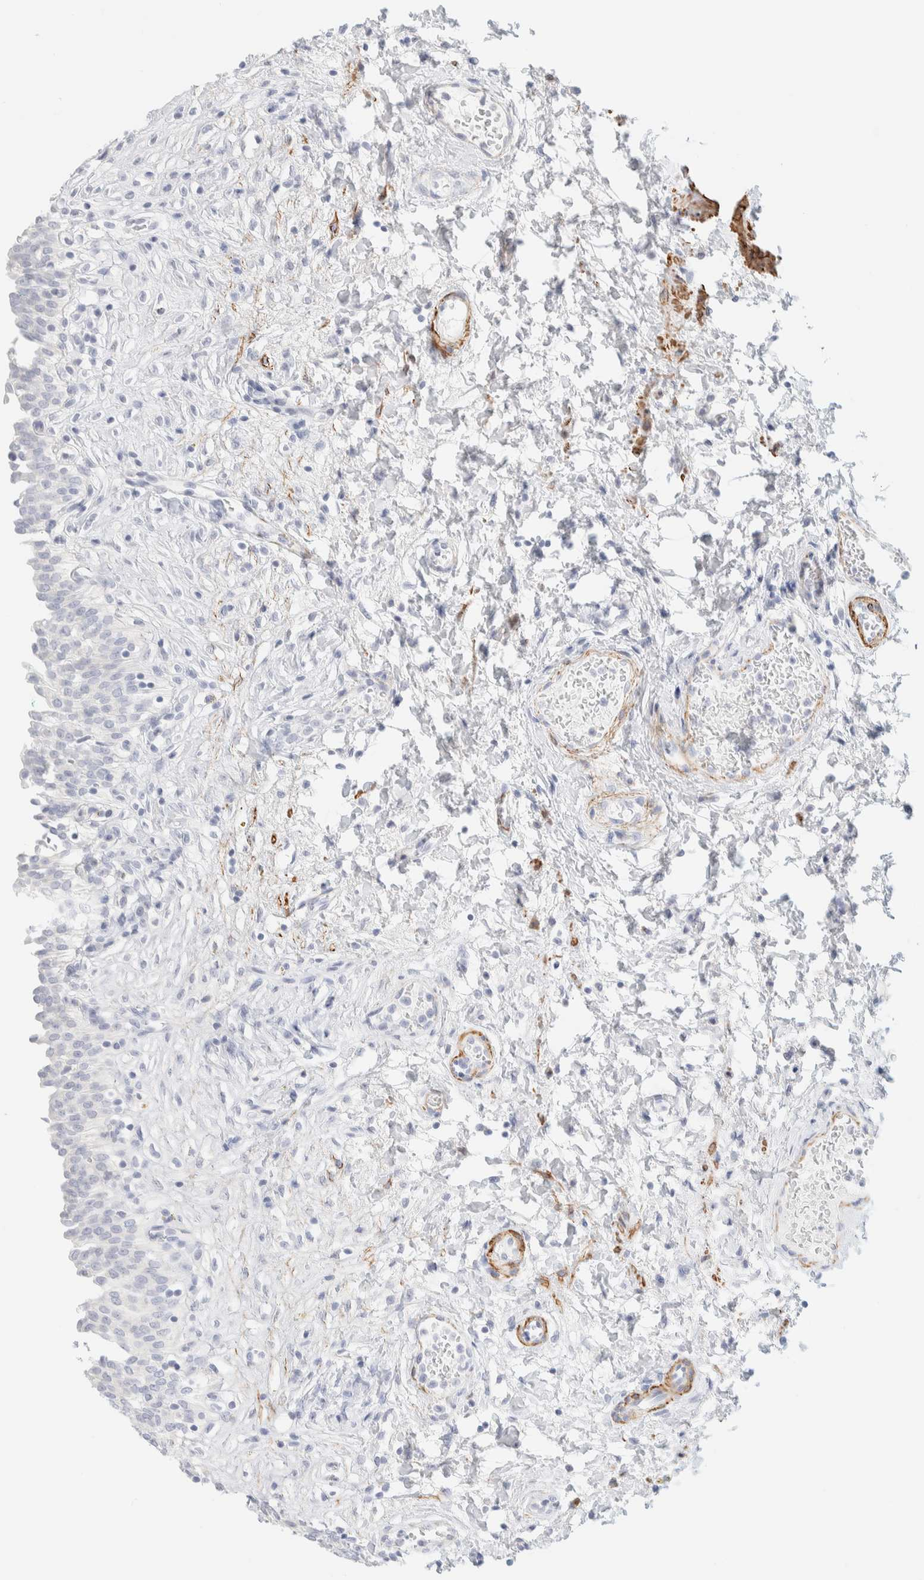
{"staining": {"intensity": "negative", "quantity": "none", "location": "none"}, "tissue": "urinary bladder", "cell_type": "Urothelial cells", "image_type": "normal", "snomed": [{"axis": "morphology", "description": "Urothelial carcinoma, High grade"}, {"axis": "topography", "description": "Urinary bladder"}], "caption": "Human urinary bladder stained for a protein using immunohistochemistry (IHC) exhibits no positivity in urothelial cells.", "gene": "AFMID", "patient": {"sex": "male", "age": 46}}